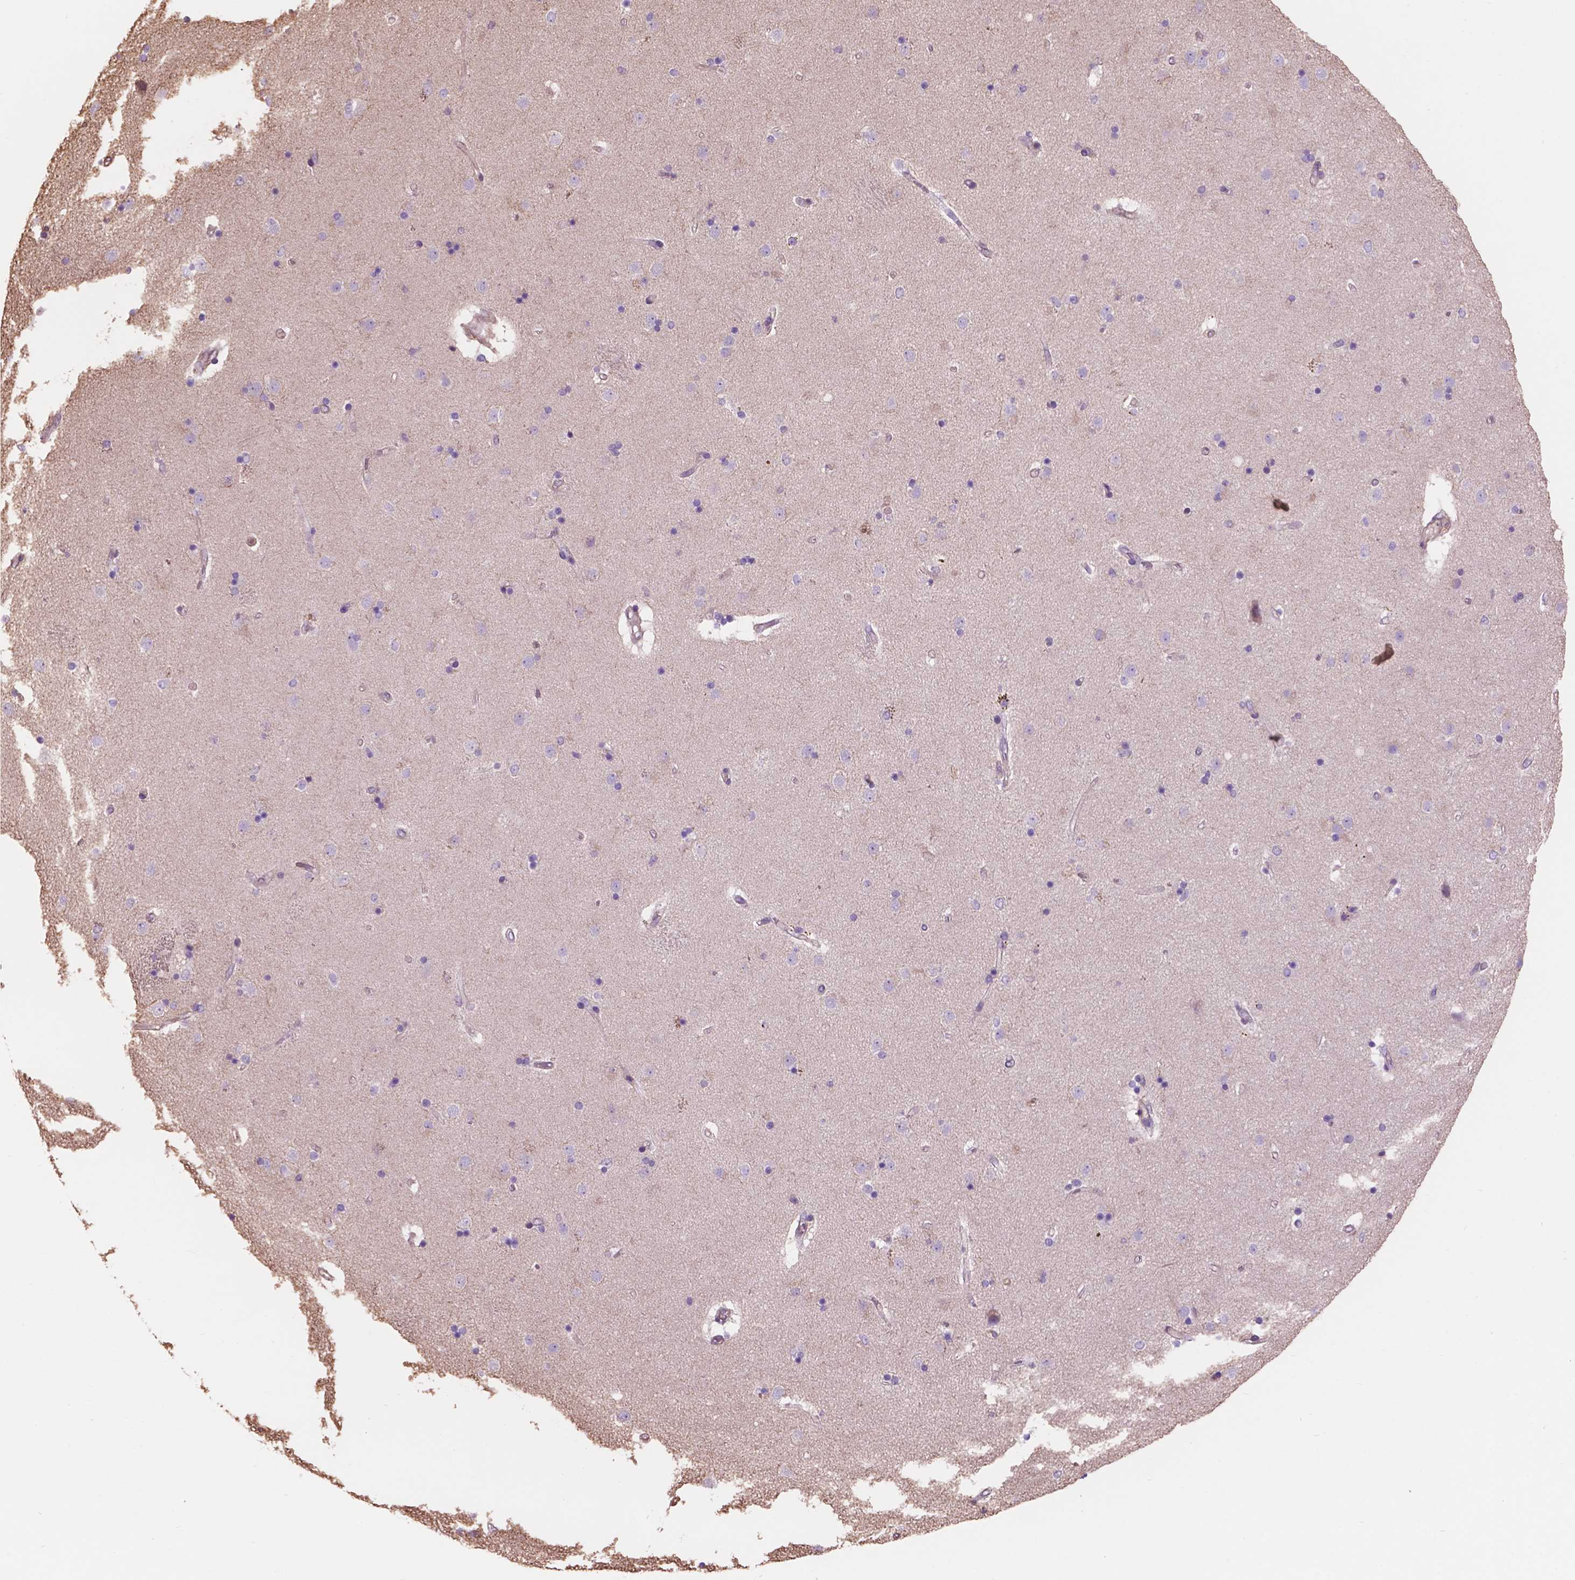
{"staining": {"intensity": "negative", "quantity": "none", "location": "none"}, "tissue": "caudate", "cell_type": "Glial cells", "image_type": "normal", "snomed": [{"axis": "morphology", "description": "Normal tissue, NOS"}, {"axis": "topography", "description": "Lateral ventricle wall"}], "caption": "This photomicrograph is of unremarkable caudate stained with immunohistochemistry (IHC) to label a protein in brown with the nuclei are counter-stained blue. There is no expression in glial cells. (DAB immunohistochemistry with hematoxylin counter stain).", "gene": "NIPA2", "patient": {"sex": "female", "age": 71}}